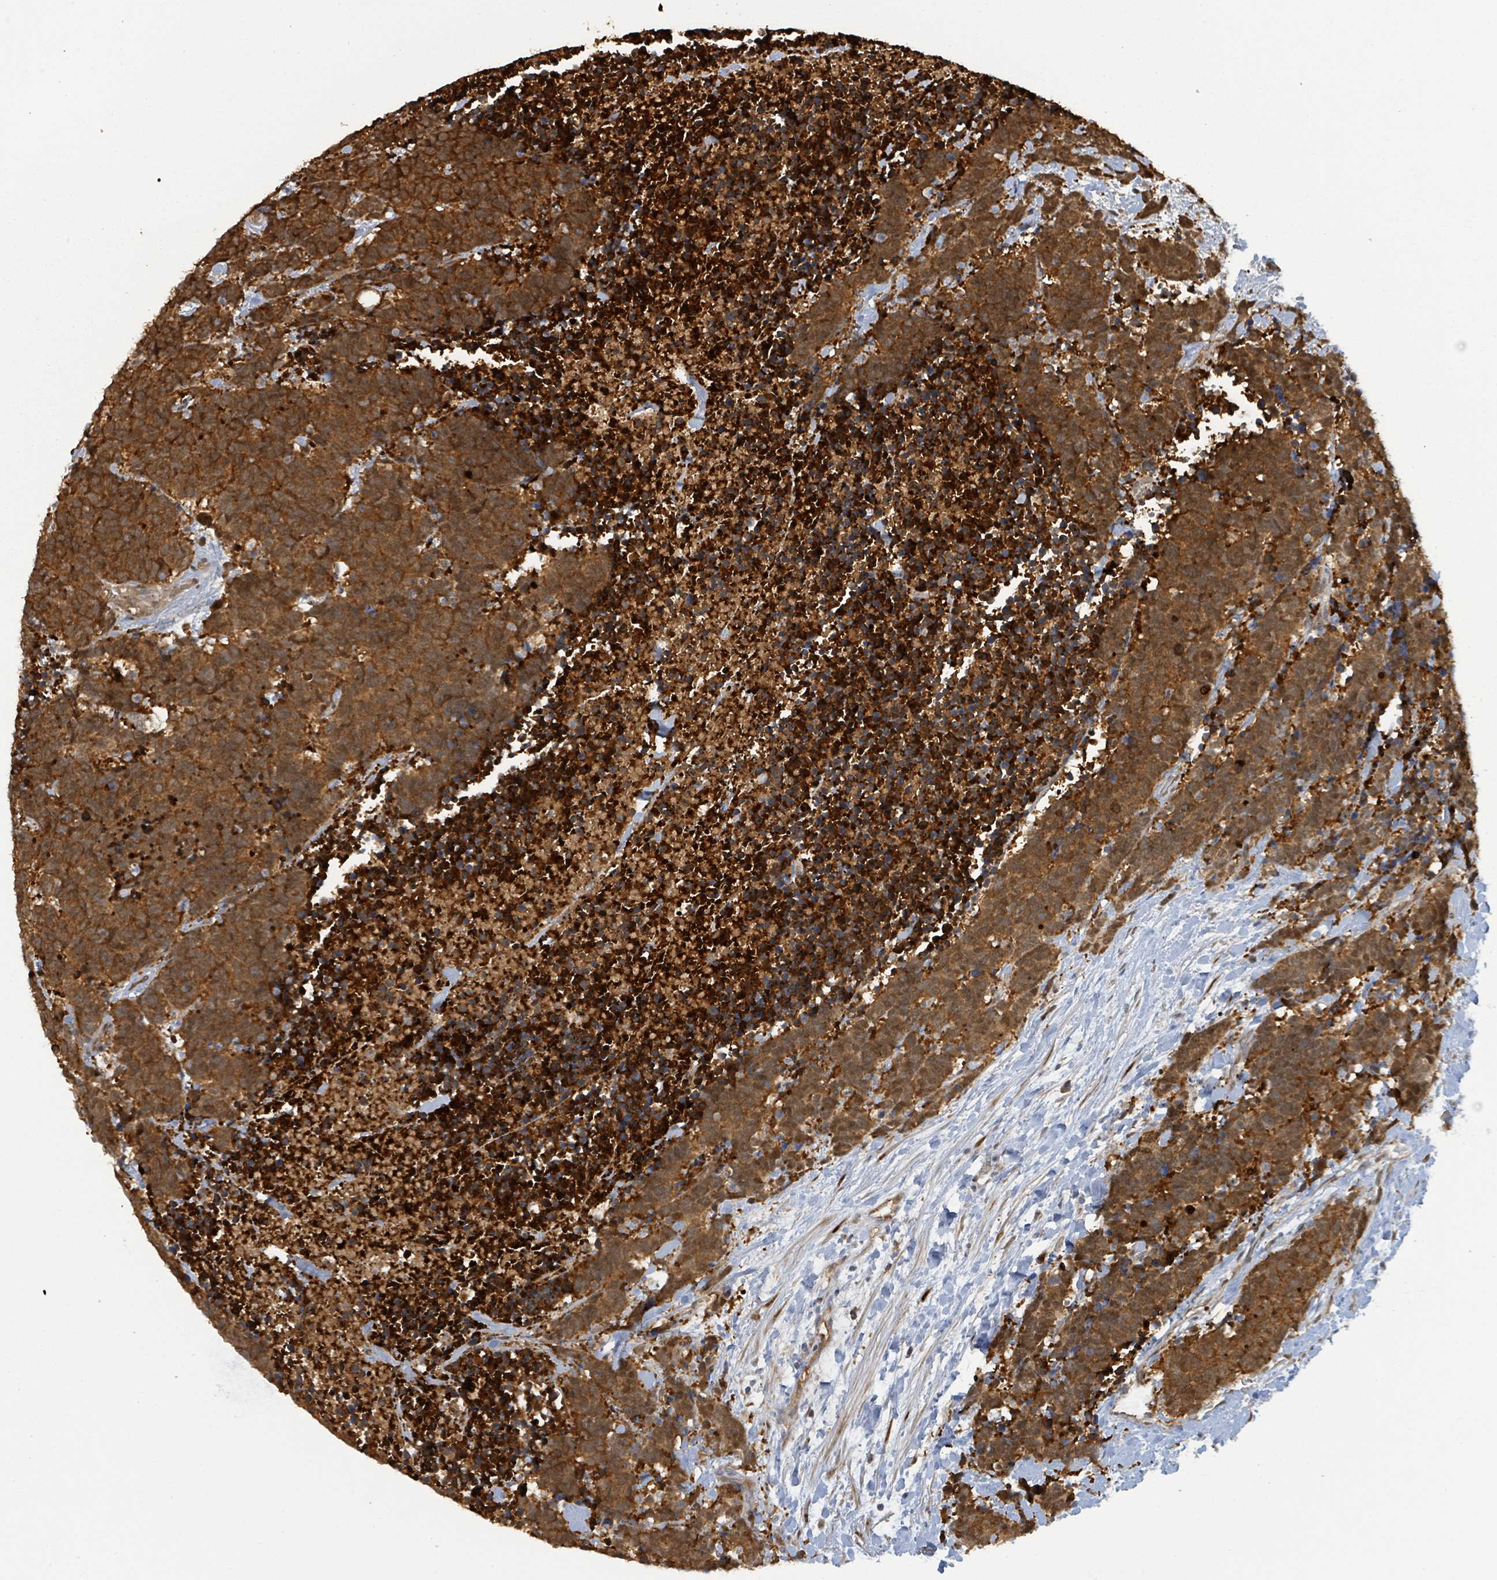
{"staining": {"intensity": "strong", "quantity": ">75%", "location": "cytoplasmic/membranous"}, "tissue": "carcinoid", "cell_type": "Tumor cells", "image_type": "cancer", "snomed": [{"axis": "morphology", "description": "Carcinoma, NOS"}, {"axis": "morphology", "description": "Carcinoid, malignant, NOS"}, {"axis": "topography", "description": "Prostate"}], "caption": "Strong cytoplasmic/membranous protein positivity is seen in approximately >75% of tumor cells in carcinoma. (DAB (3,3'-diaminobenzidine) IHC, brown staining for protein, blue staining for nuclei).", "gene": "PSMB7", "patient": {"sex": "male", "age": 57}}